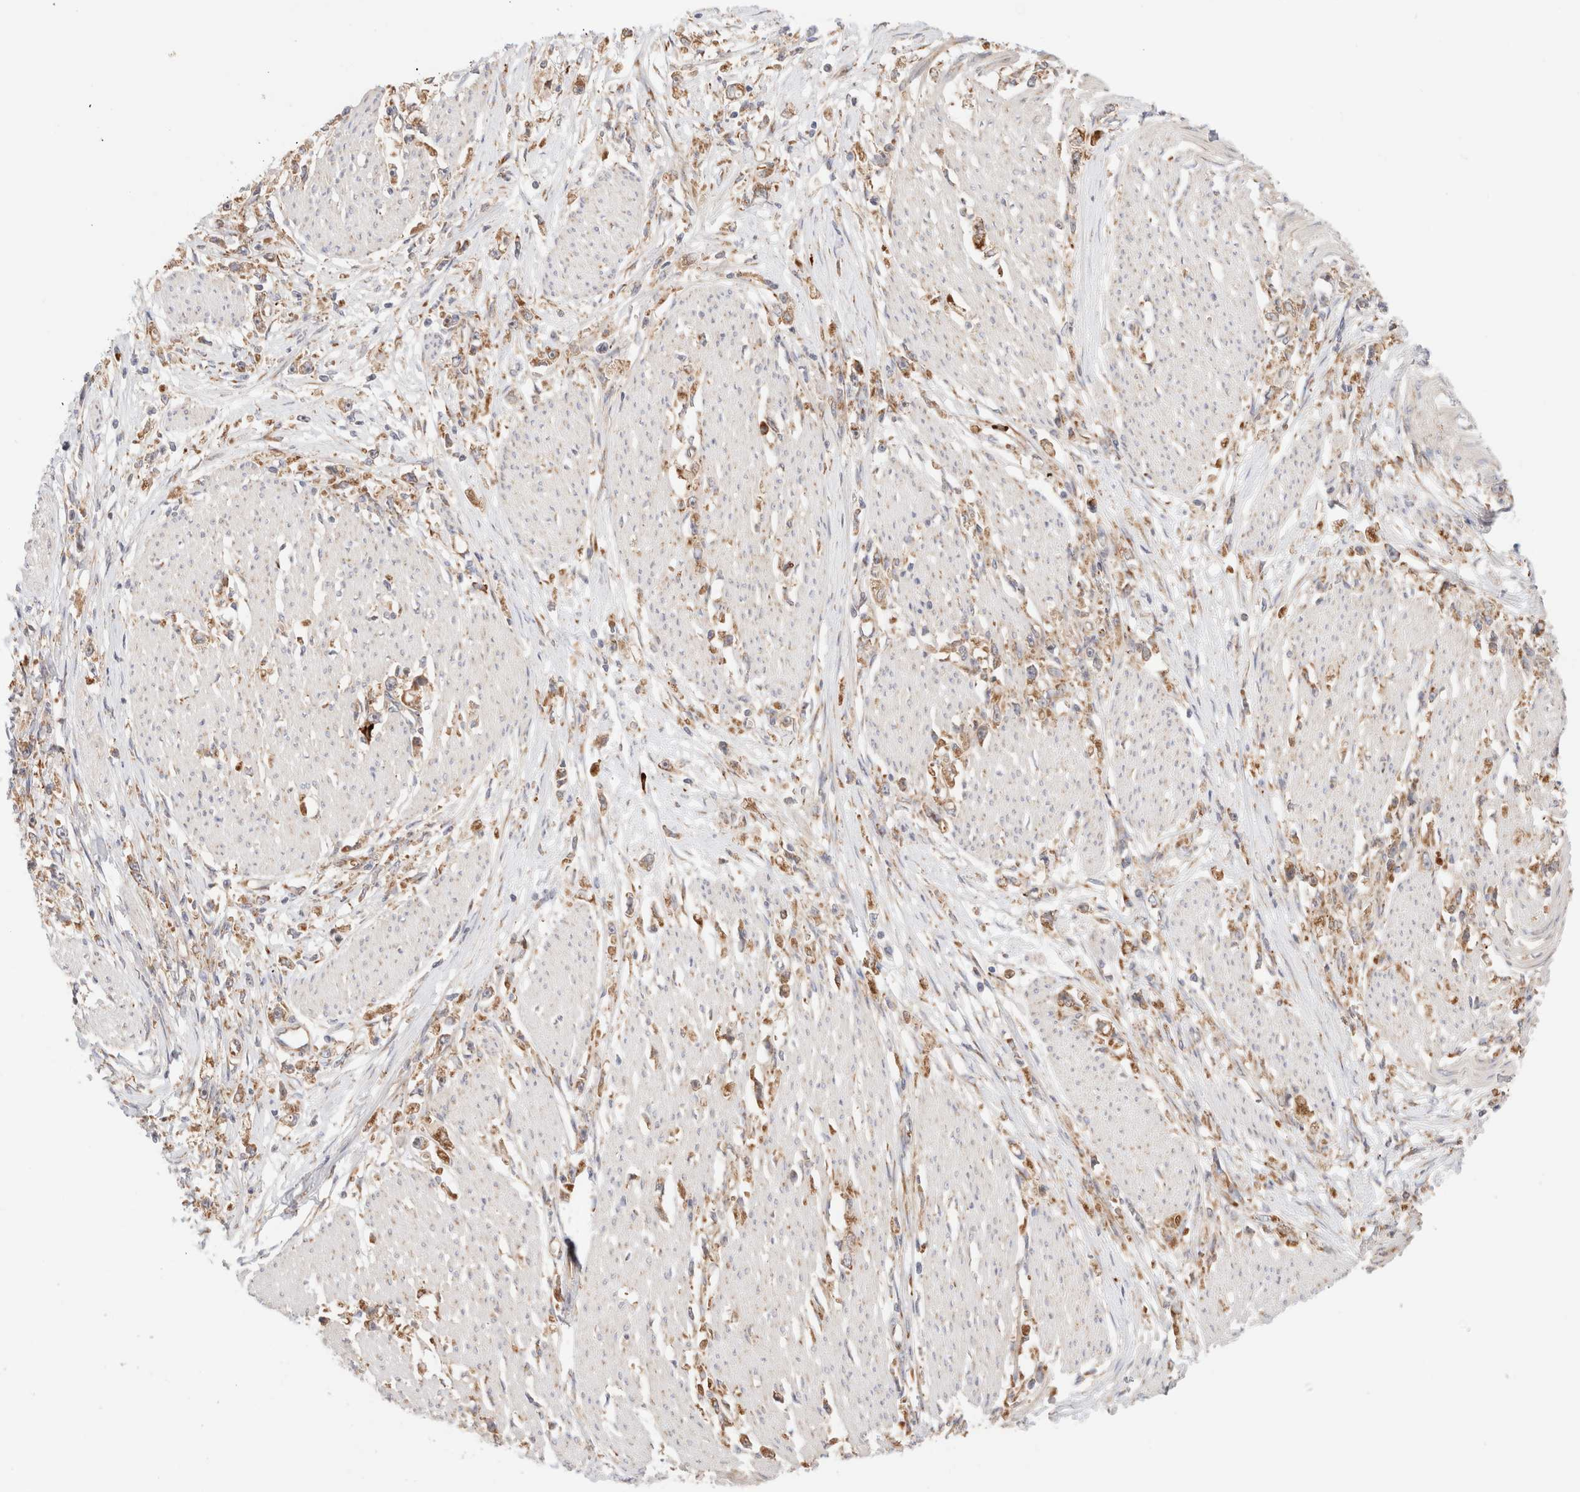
{"staining": {"intensity": "moderate", "quantity": ">75%", "location": "cytoplasmic/membranous"}, "tissue": "stomach cancer", "cell_type": "Tumor cells", "image_type": "cancer", "snomed": [{"axis": "morphology", "description": "Adenocarcinoma, NOS"}, {"axis": "topography", "description": "Stomach"}], "caption": "Brown immunohistochemical staining in human adenocarcinoma (stomach) shows moderate cytoplasmic/membranous staining in about >75% of tumor cells. The protein is shown in brown color, while the nuclei are stained blue.", "gene": "UTS2B", "patient": {"sex": "female", "age": 59}}